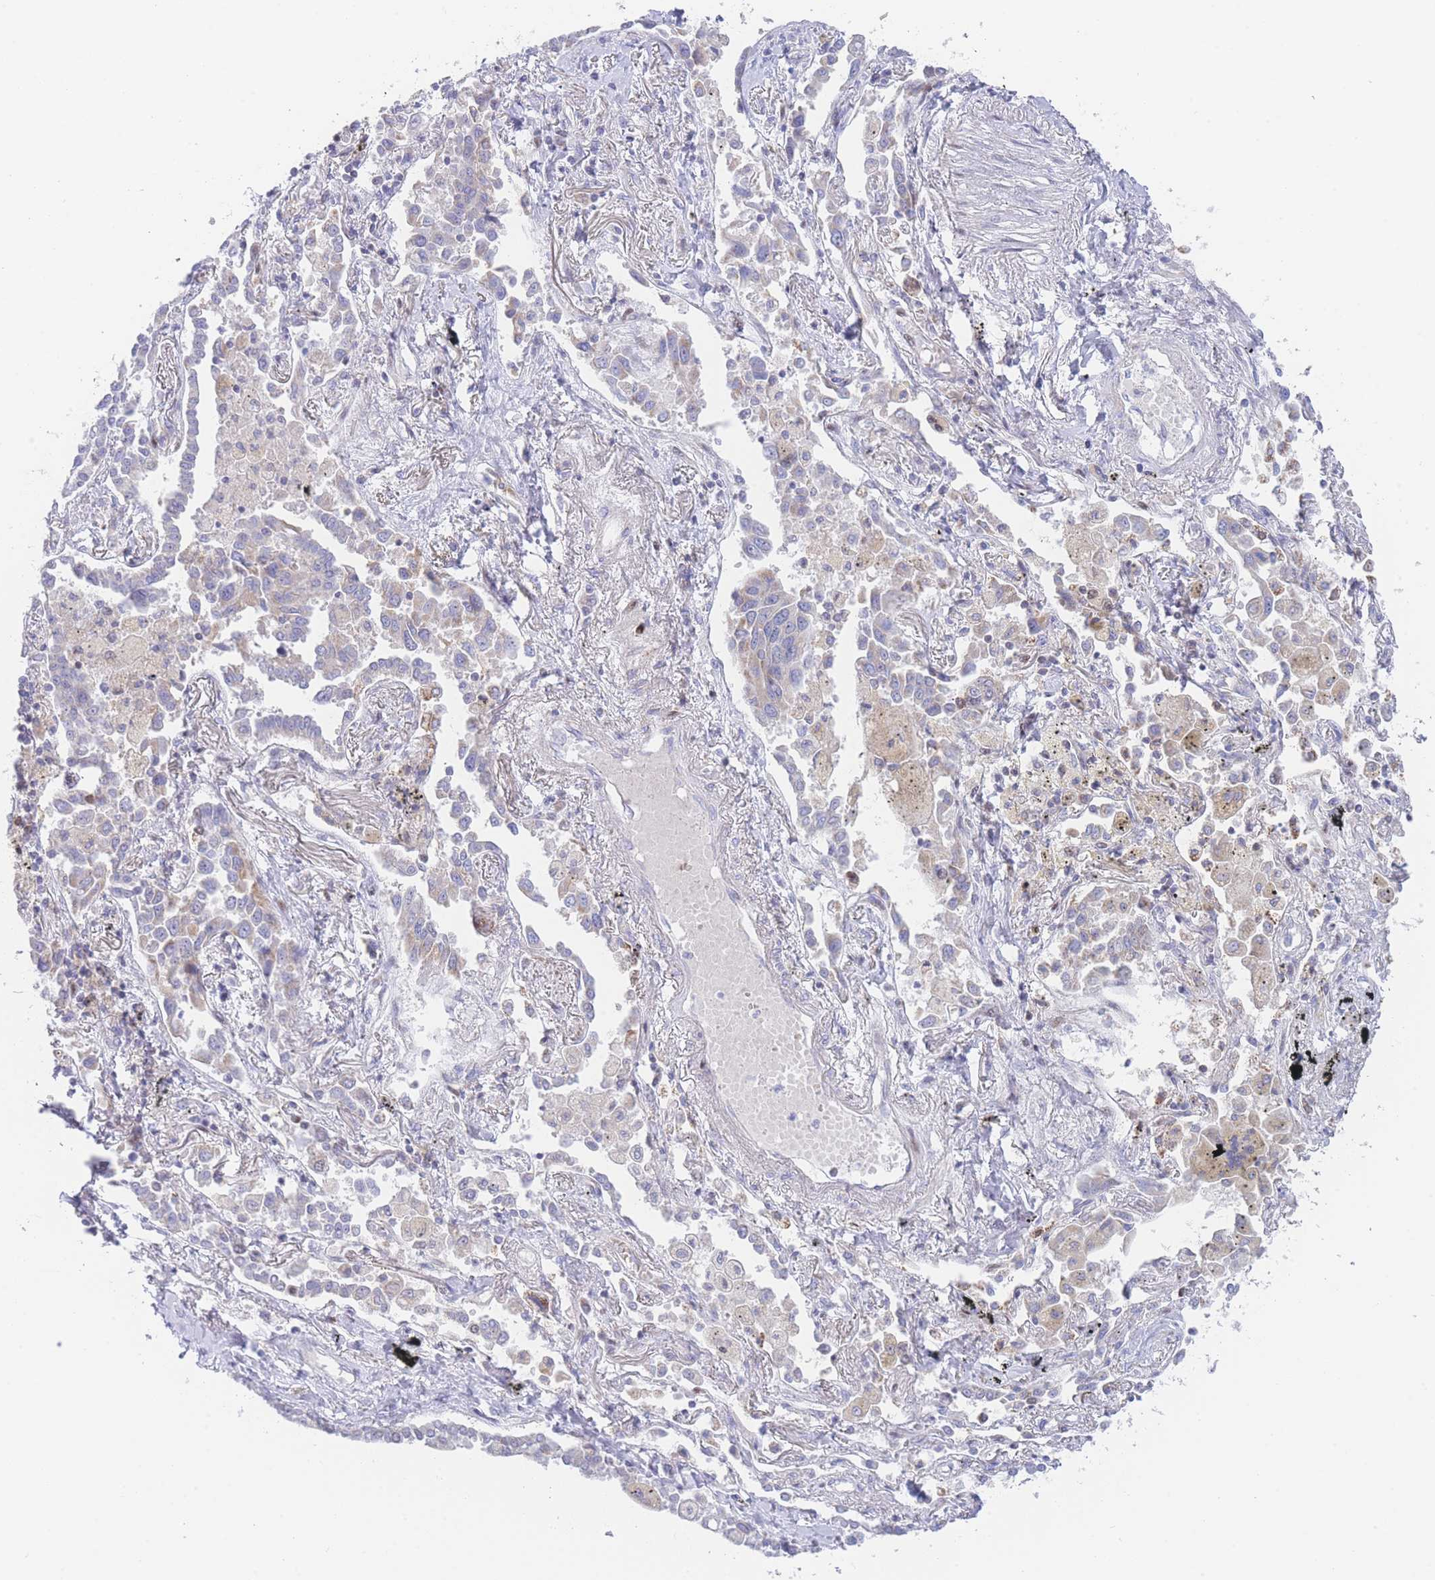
{"staining": {"intensity": "weak", "quantity": "25%-75%", "location": "cytoplasmic/membranous"}, "tissue": "lung cancer", "cell_type": "Tumor cells", "image_type": "cancer", "snomed": [{"axis": "morphology", "description": "Adenocarcinoma, NOS"}, {"axis": "topography", "description": "Lung"}], "caption": "Approximately 25%-75% of tumor cells in human lung adenocarcinoma display weak cytoplasmic/membranous protein positivity as visualized by brown immunohistochemical staining.", "gene": "GPAM", "patient": {"sex": "male", "age": 67}}